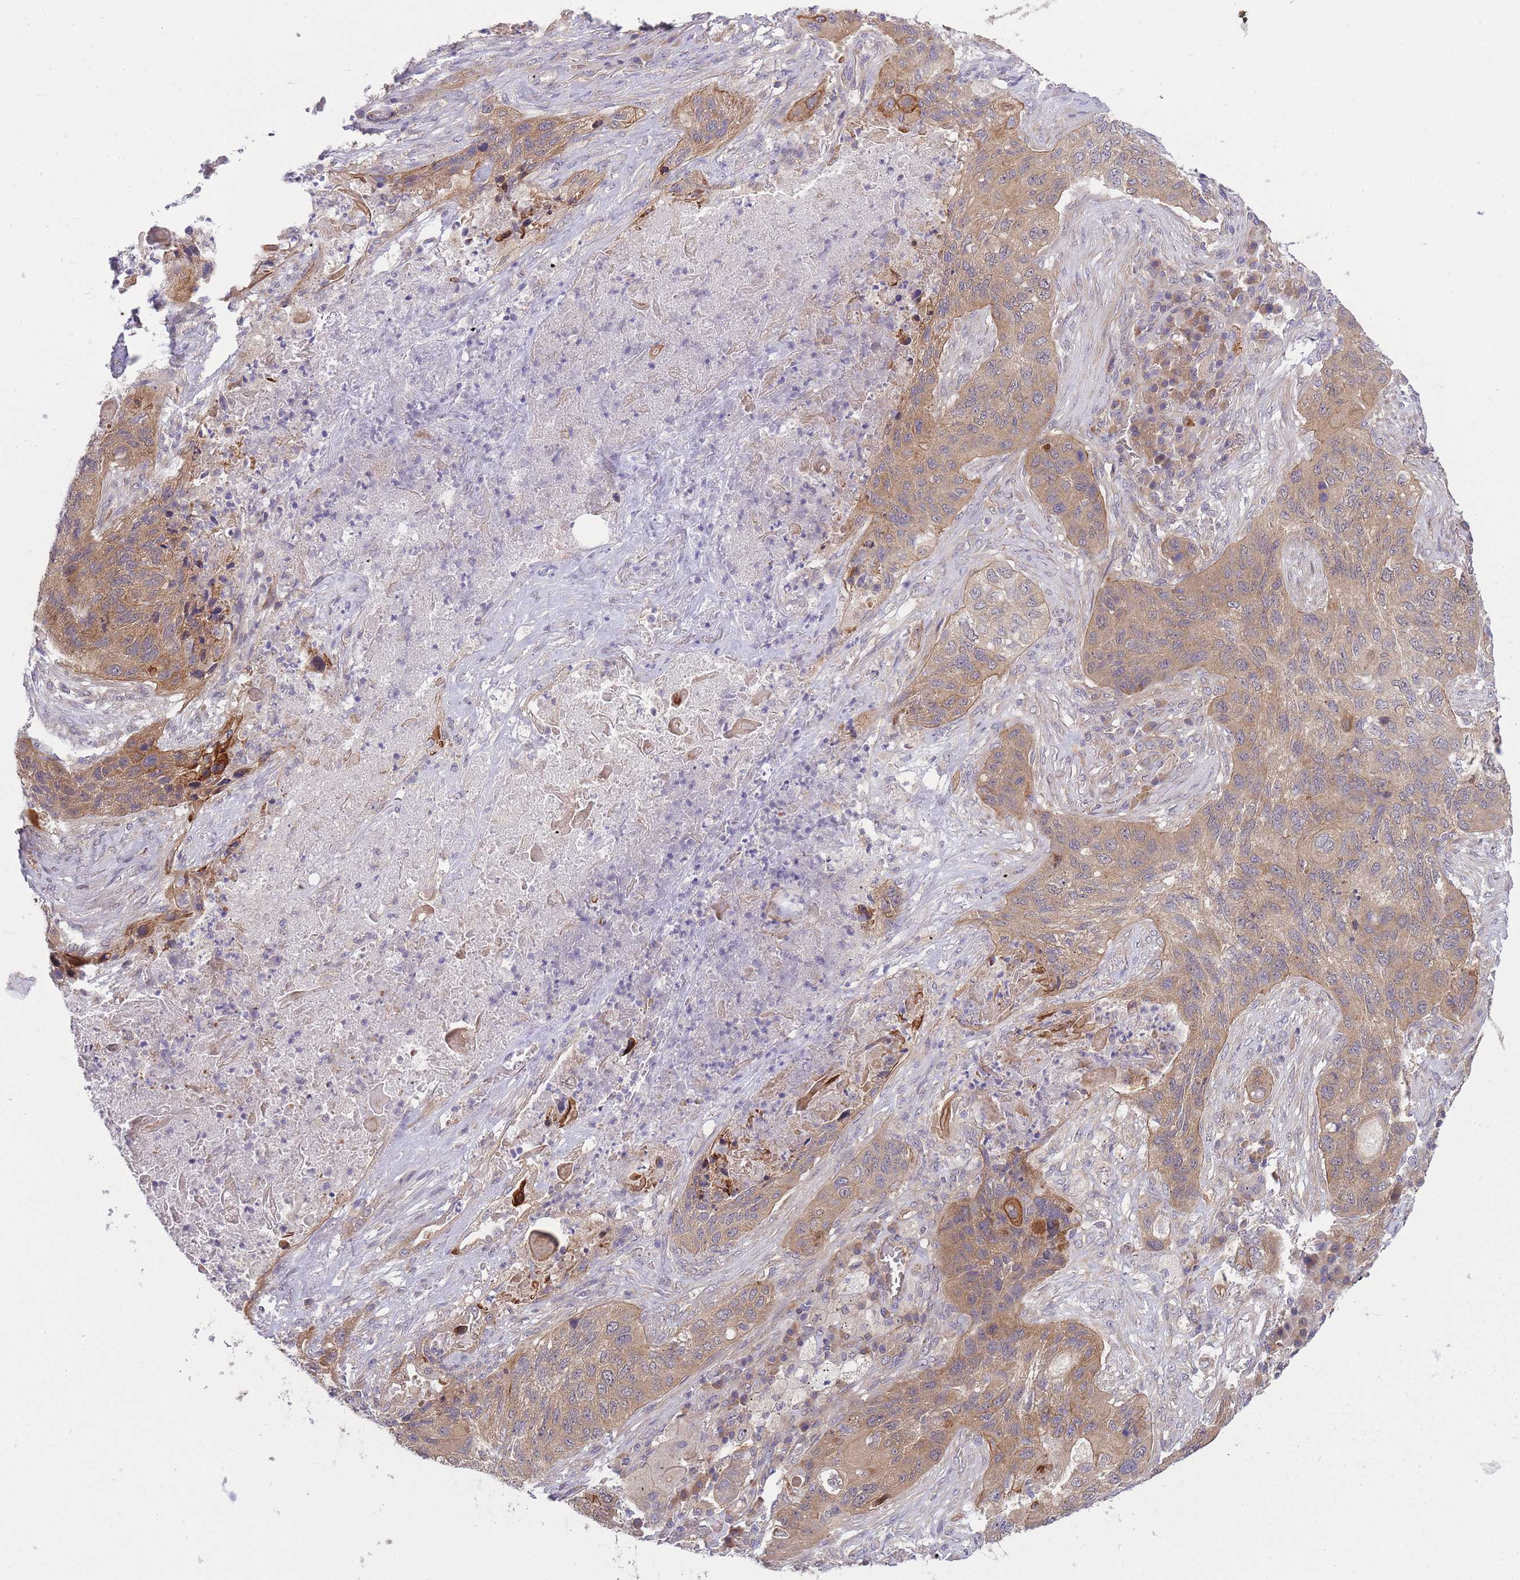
{"staining": {"intensity": "moderate", "quantity": ">75%", "location": "cytoplasmic/membranous"}, "tissue": "lung cancer", "cell_type": "Tumor cells", "image_type": "cancer", "snomed": [{"axis": "morphology", "description": "Squamous cell carcinoma, NOS"}, {"axis": "topography", "description": "Lung"}], "caption": "A histopathology image of lung squamous cell carcinoma stained for a protein displays moderate cytoplasmic/membranous brown staining in tumor cells.", "gene": "PFDN6", "patient": {"sex": "female", "age": 63}}